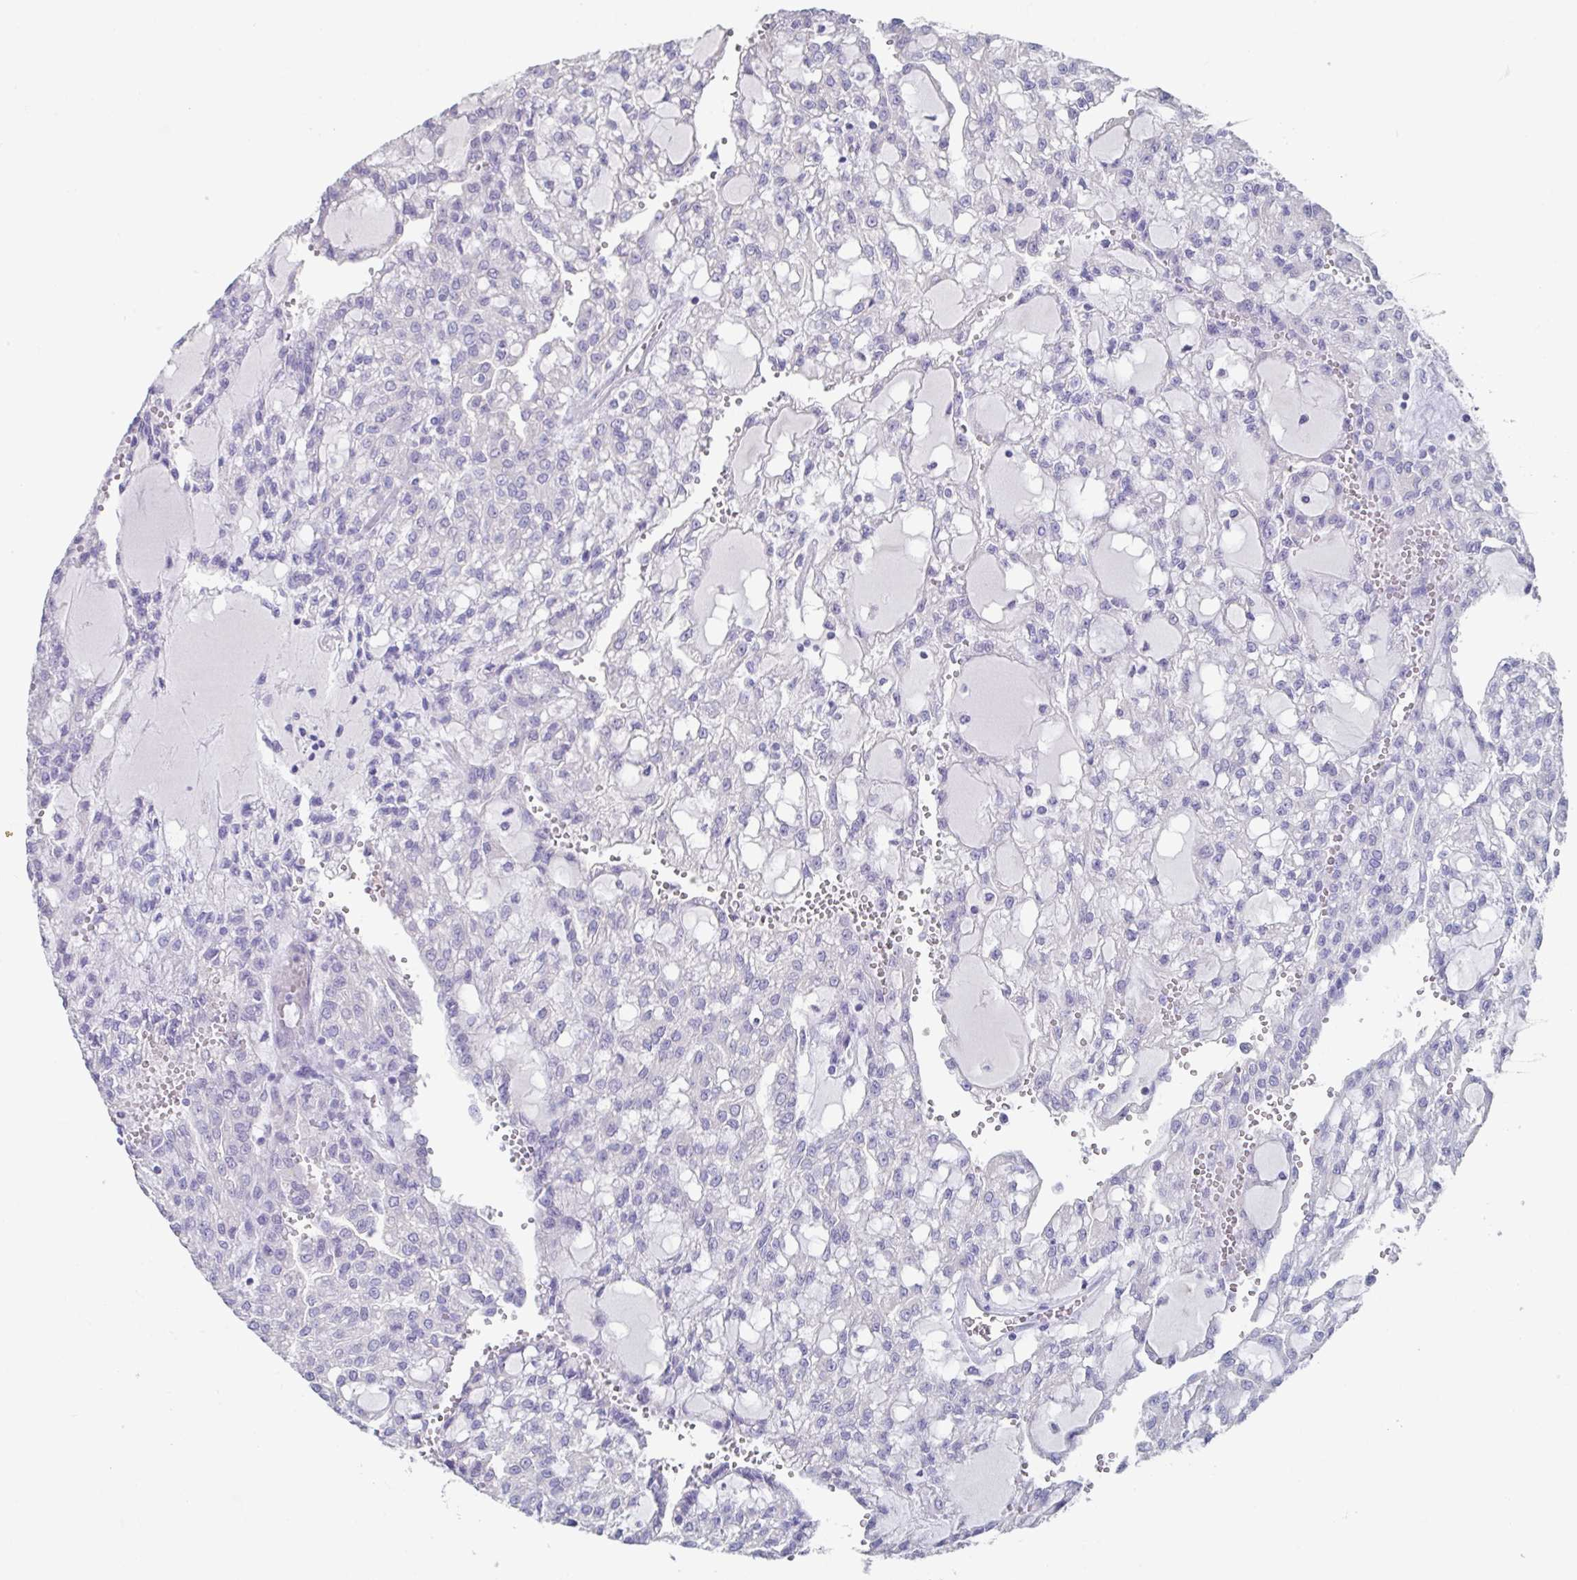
{"staining": {"intensity": "negative", "quantity": "none", "location": "none"}, "tissue": "renal cancer", "cell_type": "Tumor cells", "image_type": "cancer", "snomed": [{"axis": "morphology", "description": "Adenocarcinoma, NOS"}, {"axis": "topography", "description": "Kidney"}], "caption": "High magnification brightfield microscopy of adenocarcinoma (renal) stained with DAB (brown) and counterstained with hematoxylin (blue): tumor cells show no significant expression.", "gene": "SLC44A4", "patient": {"sex": "male", "age": 63}}